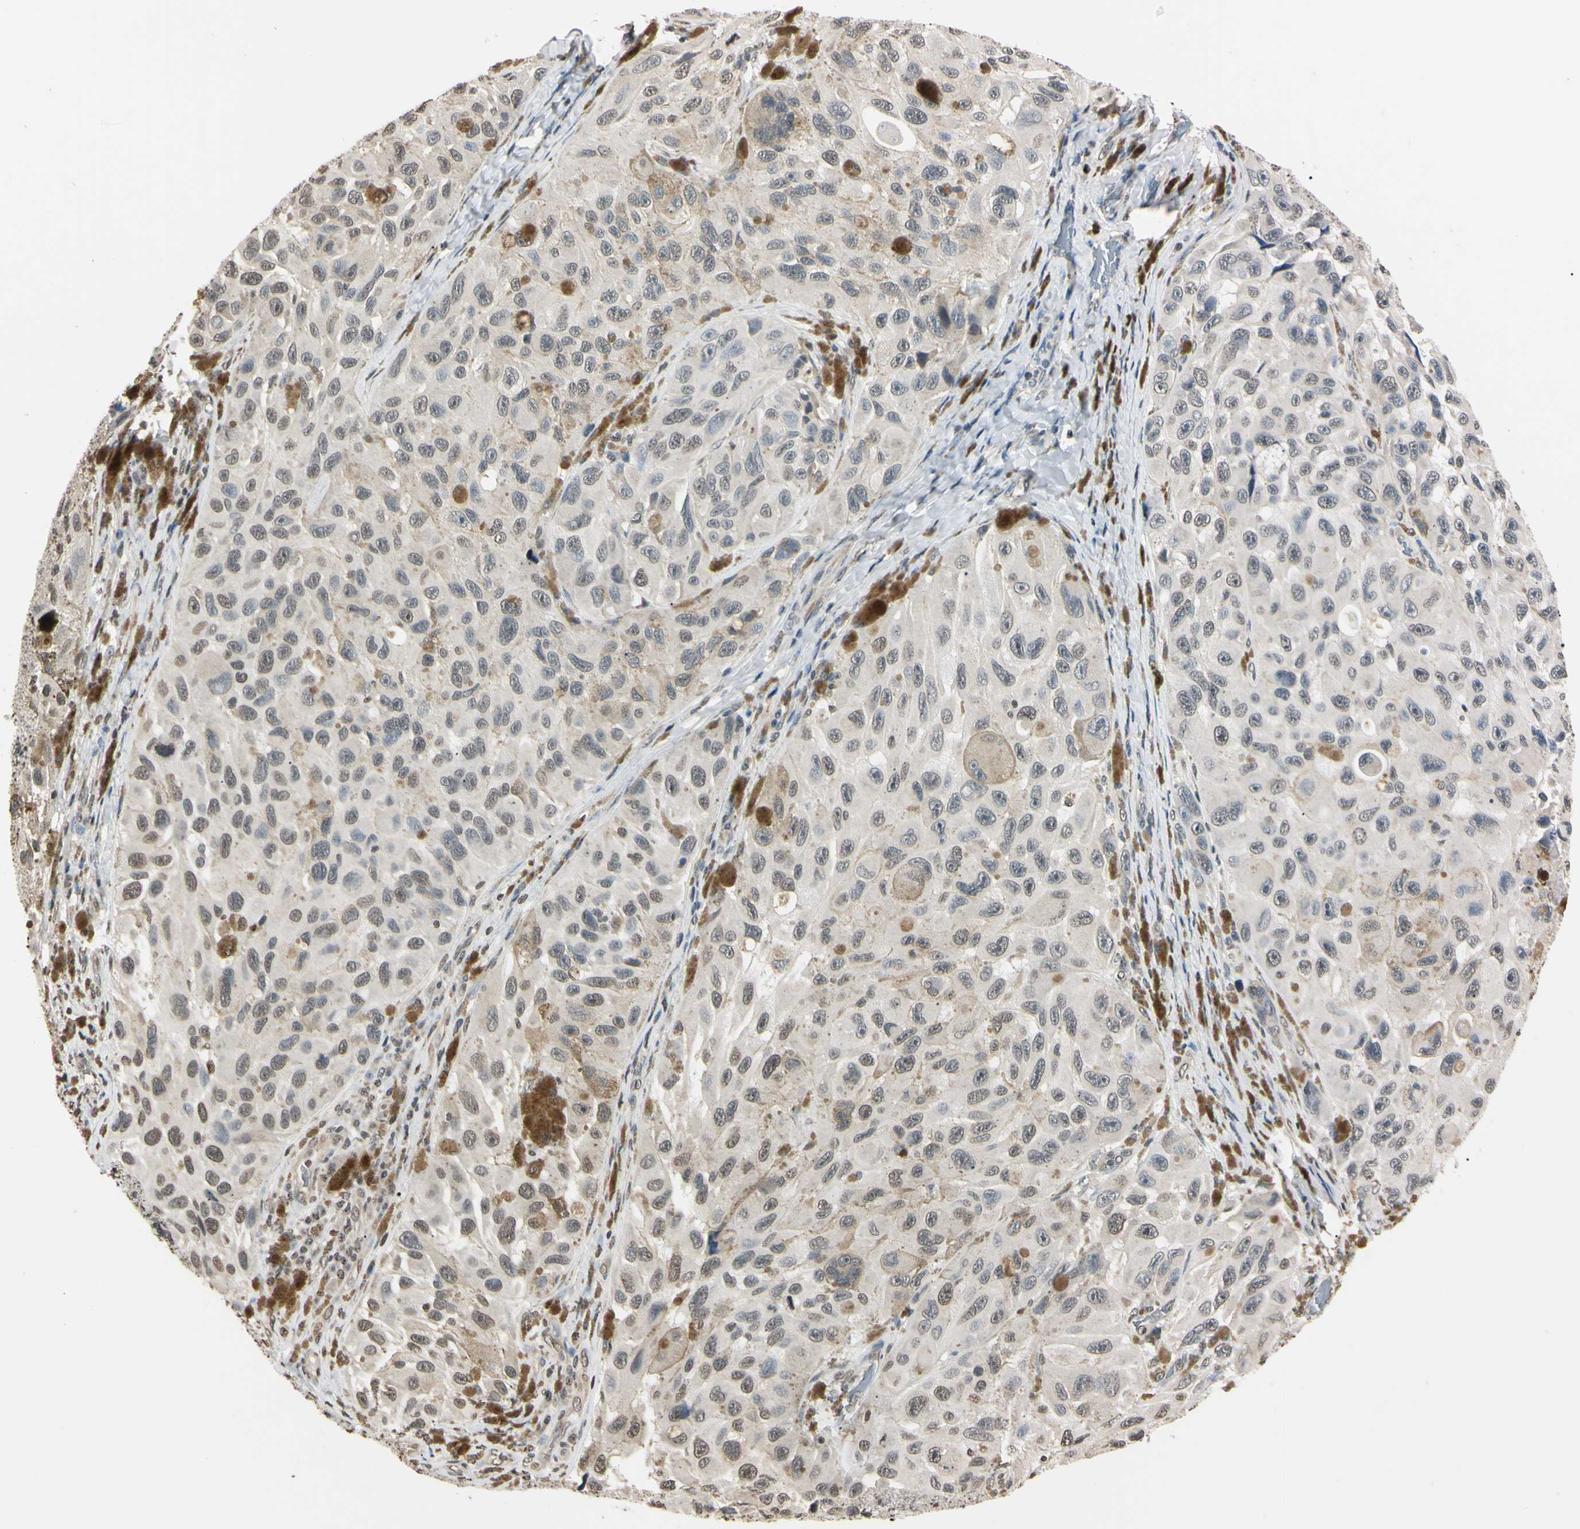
{"staining": {"intensity": "weak", "quantity": "25%-75%", "location": "nuclear"}, "tissue": "melanoma", "cell_type": "Tumor cells", "image_type": "cancer", "snomed": [{"axis": "morphology", "description": "Malignant melanoma, NOS"}, {"axis": "topography", "description": "Skin"}], "caption": "This histopathology image exhibits malignant melanoma stained with immunohistochemistry to label a protein in brown. The nuclear of tumor cells show weak positivity for the protein. Nuclei are counter-stained blue.", "gene": "CDC45", "patient": {"sex": "female", "age": 73}}